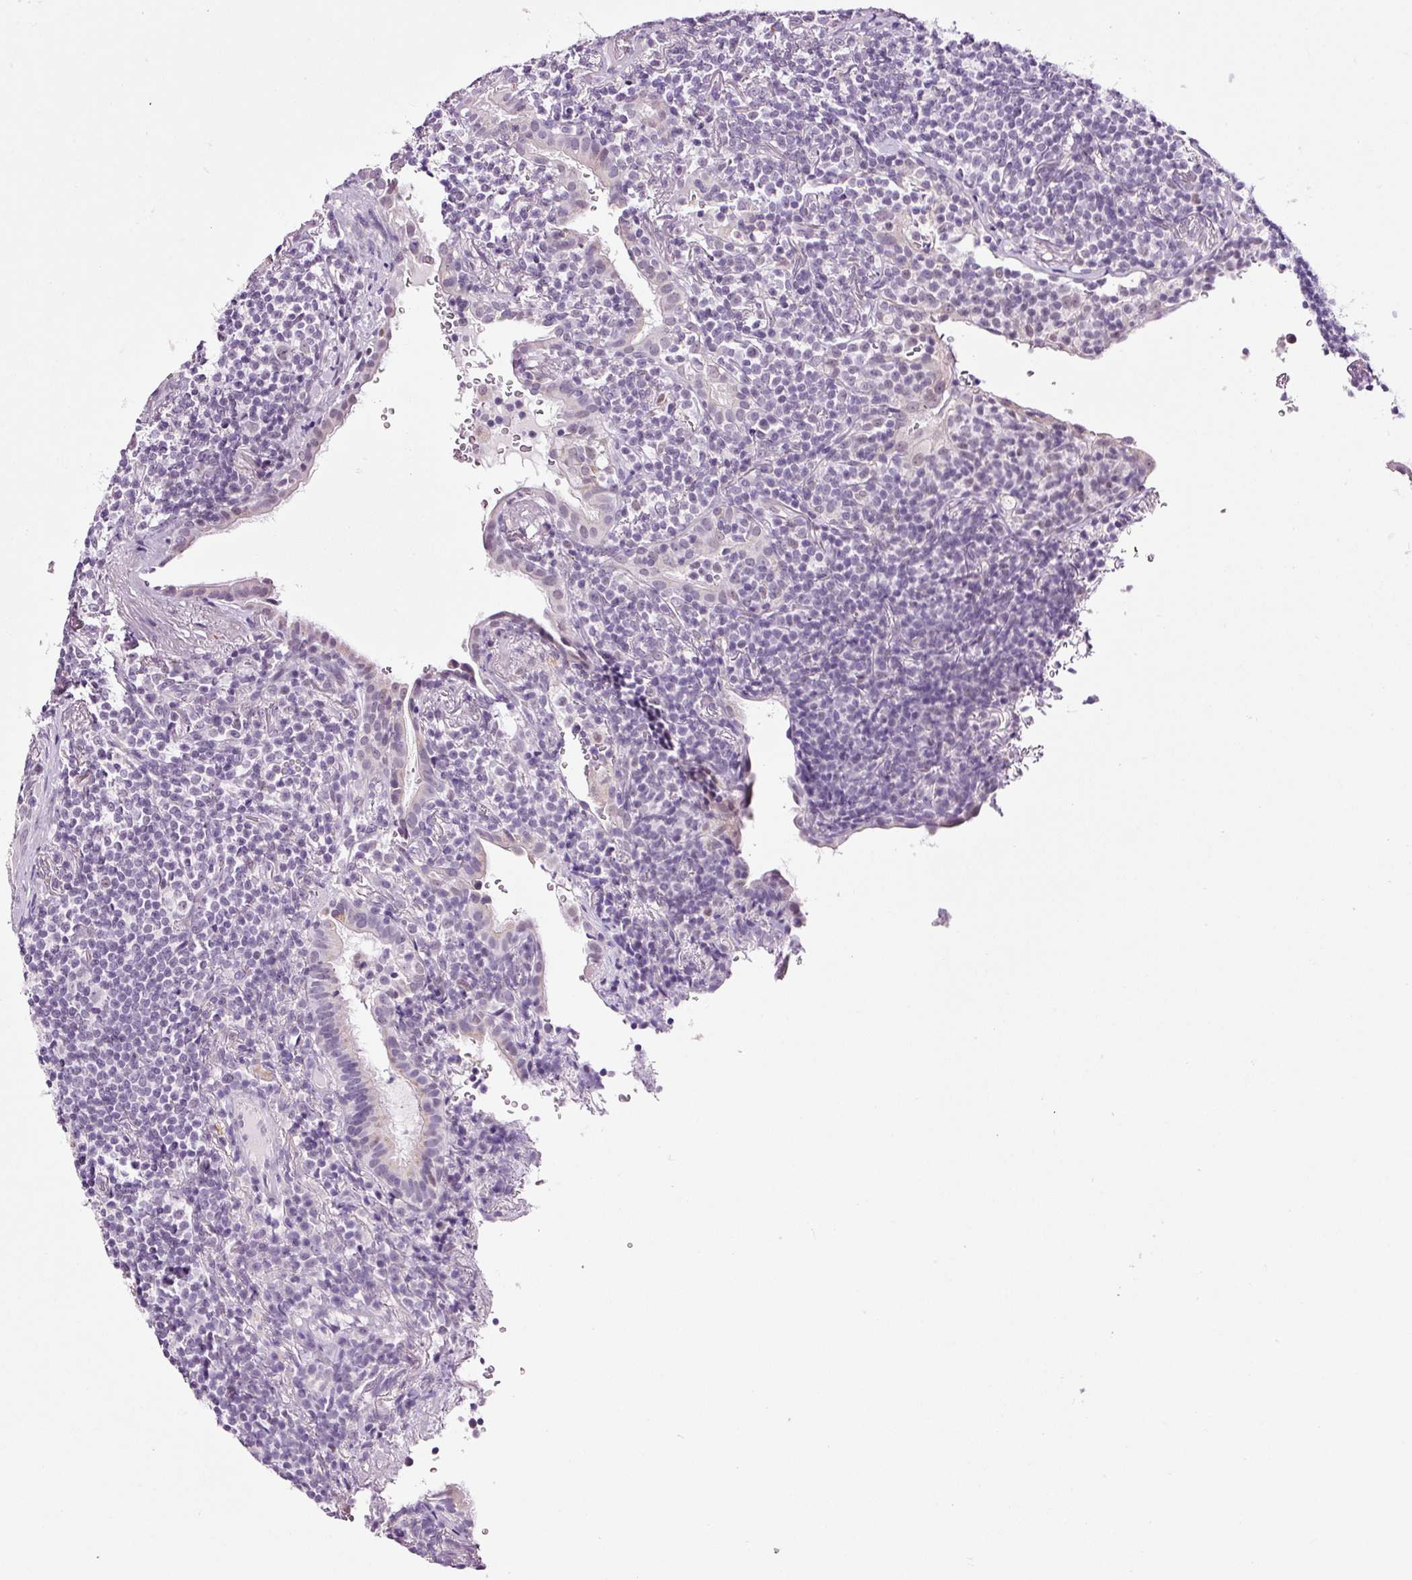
{"staining": {"intensity": "negative", "quantity": "none", "location": "none"}, "tissue": "lymphoma", "cell_type": "Tumor cells", "image_type": "cancer", "snomed": [{"axis": "morphology", "description": "Malignant lymphoma, non-Hodgkin's type, Low grade"}, {"axis": "topography", "description": "Lung"}], "caption": "Tumor cells are negative for brown protein staining in lymphoma. (Stains: DAB (3,3'-diaminobenzidine) IHC with hematoxylin counter stain, Microscopy: brightfield microscopy at high magnification).", "gene": "RTF2", "patient": {"sex": "female", "age": 71}}